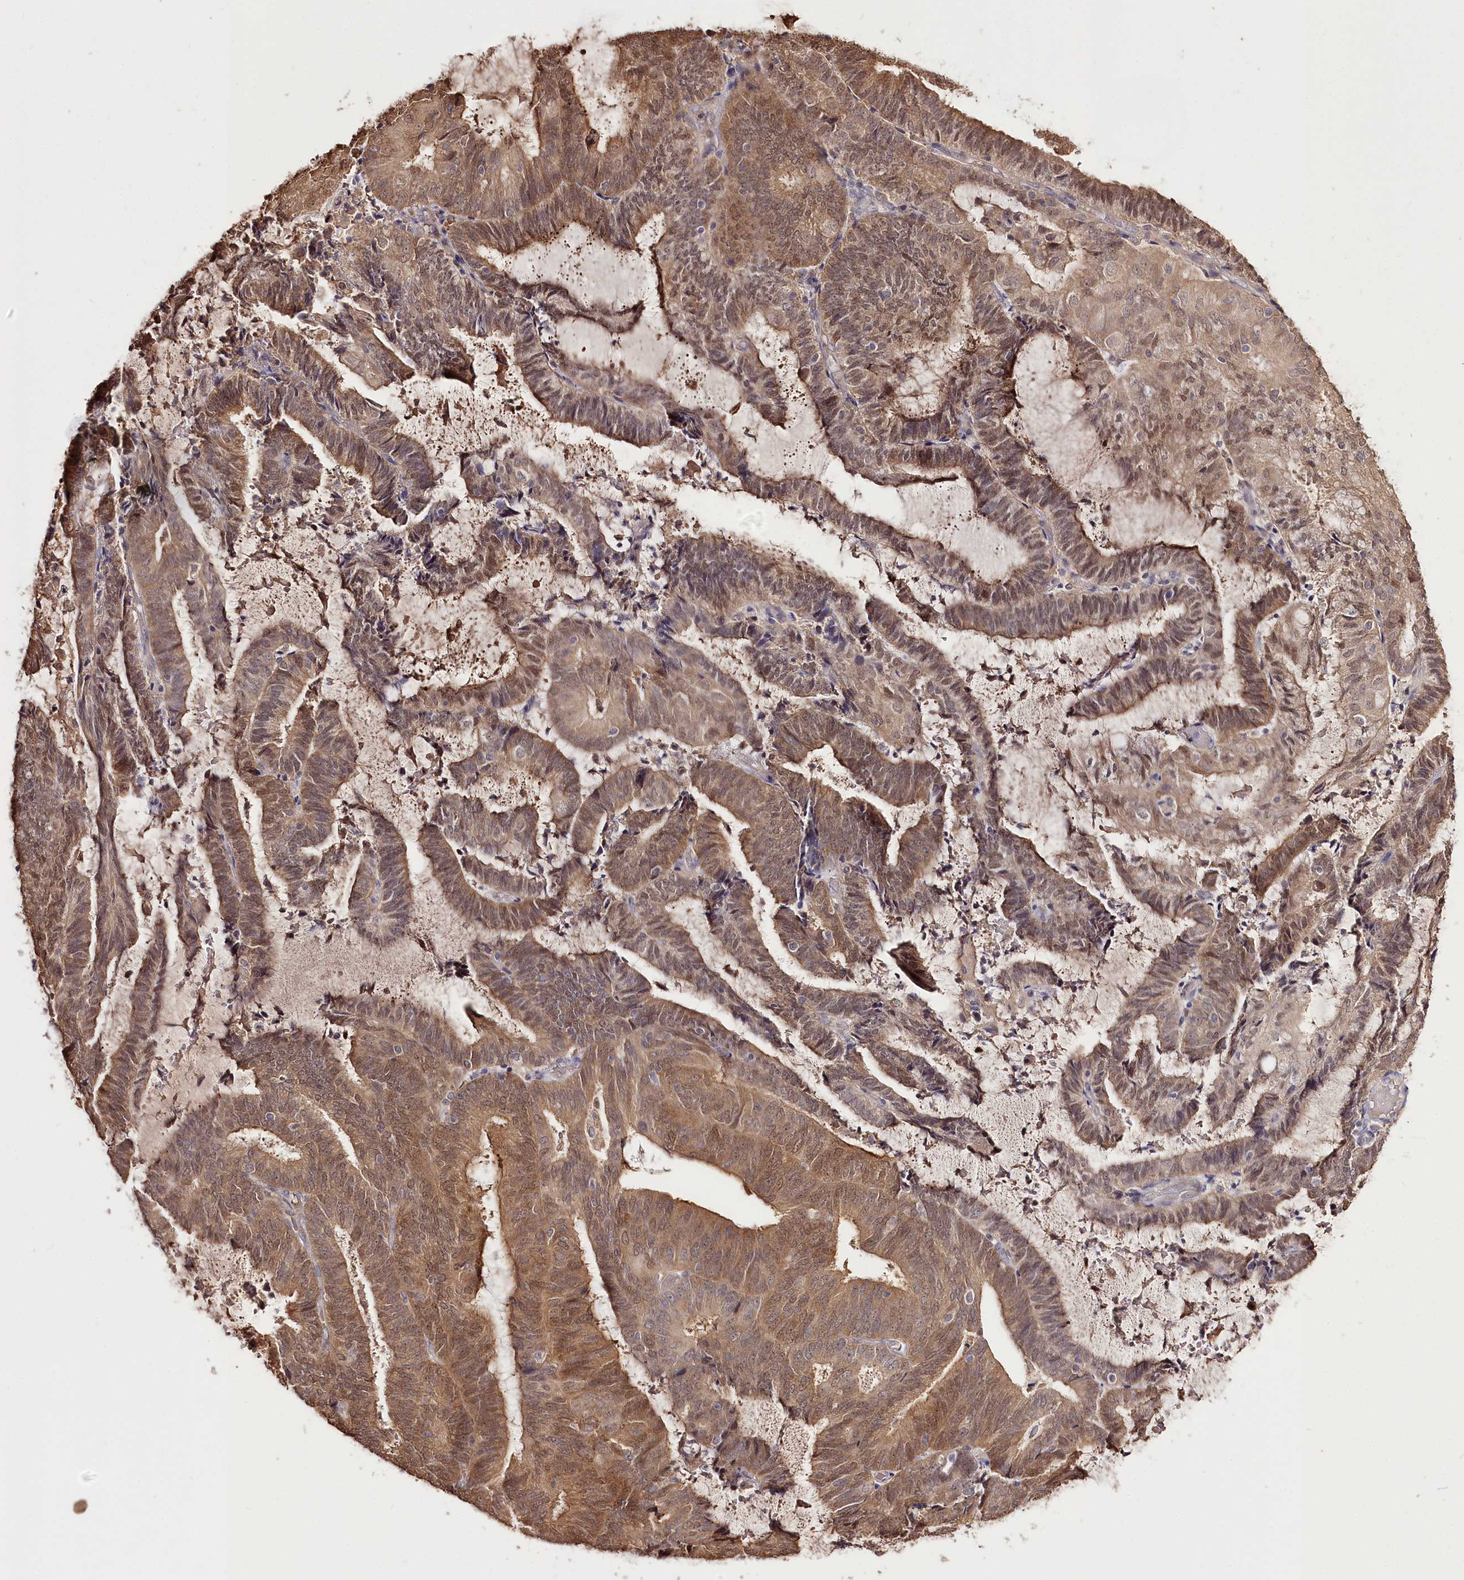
{"staining": {"intensity": "moderate", "quantity": ">75%", "location": "cytoplasmic/membranous,nuclear"}, "tissue": "endometrial cancer", "cell_type": "Tumor cells", "image_type": "cancer", "snomed": [{"axis": "morphology", "description": "Adenocarcinoma, NOS"}, {"axis": "topography", "description": "Endometrium"}], "caption": "This is an image of immunohistochemistry (IHC) staining of endometrial adenocarcinoma, which shows moderate expression in the cytoplasmic/membranous and nuclear of tumor cells.", "gene": "R3HDM2", "patient": {"sex": "female", "age": 81}}